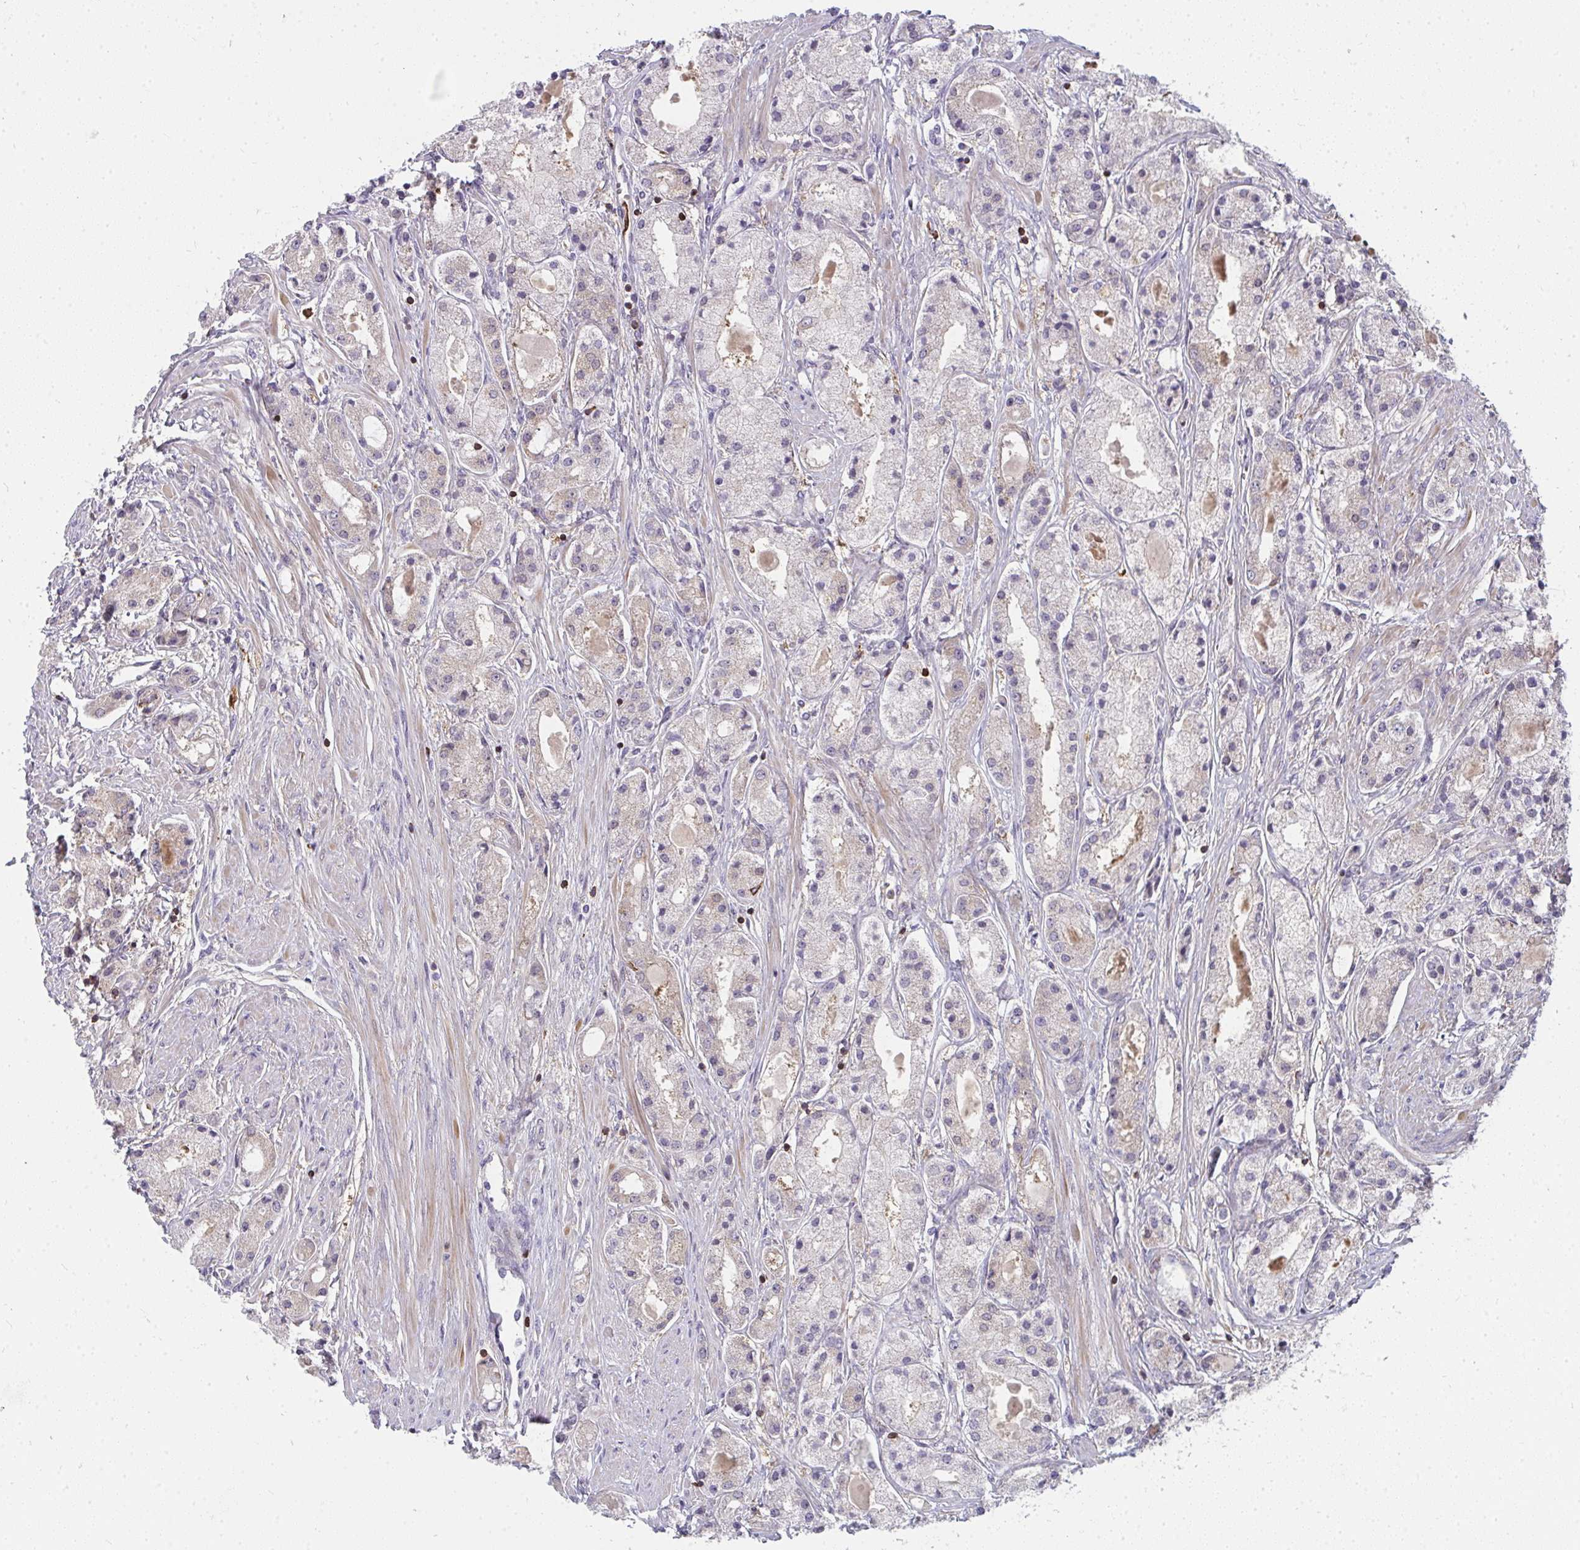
{"staining": {"intensity": "negative", "quantity": "none", "location": "none"}, "tissue": "prostate cancer", "cell_type": "Tumor cells", "image_type": "cancer", "snomed": [{"axis": "morphology", "description": "Adenocarcinoma, High grade"}, {"axis": "topography", "description": "Prostate"}], "caption": "Tumor cells are negative for brown protein staining in prostate cancer (adenocarcinoma (high-grade)).", "gene": "CSF3R", "patient": {"sex": "male", "age": 67}}